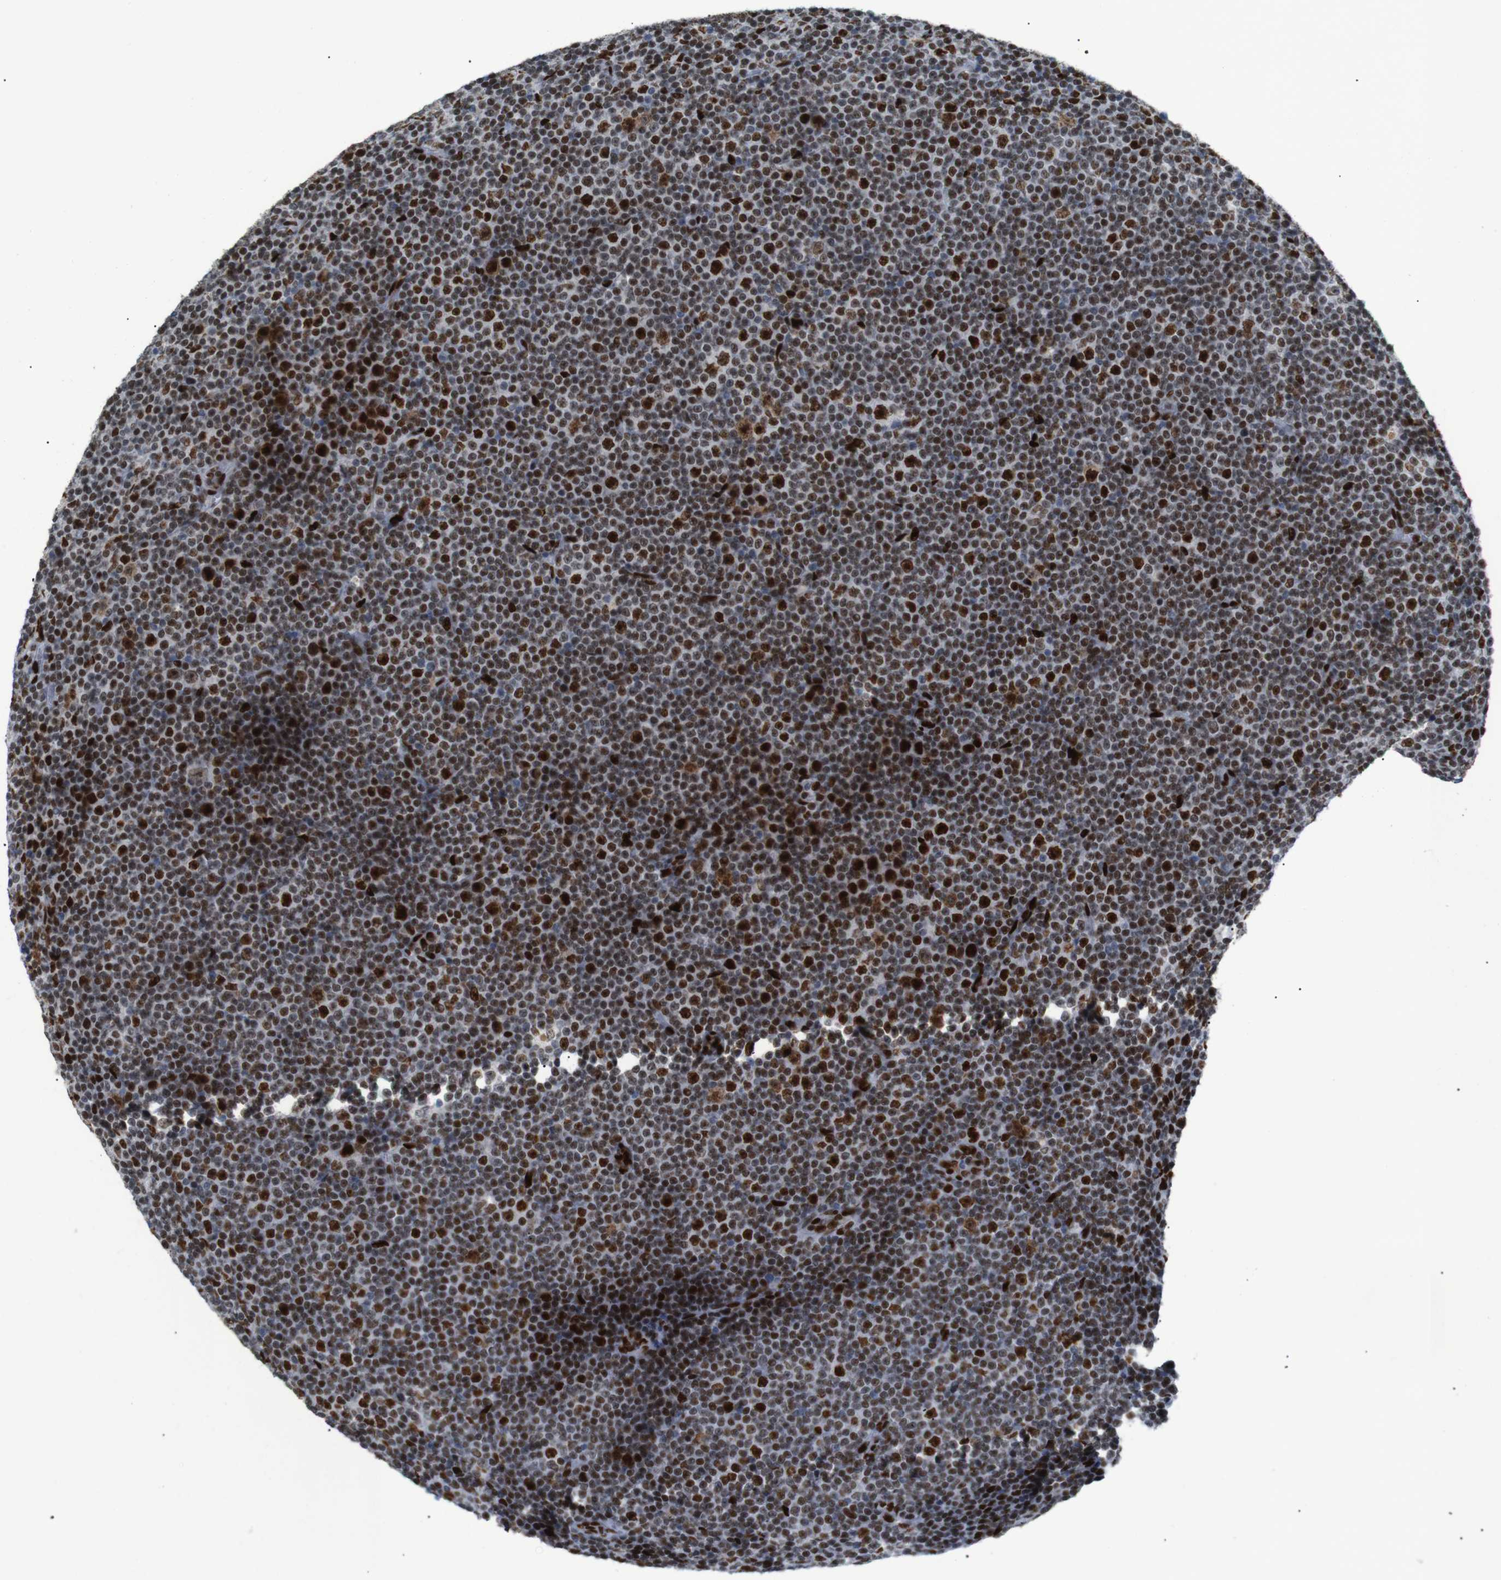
{"staining": {"intensity": "strong", "quantity": ">75%", "location": "nuclear"}, "tissue": "lymphoma", "cell_type": "Tumor cells", "image_type": "cancer", "snomed": [{"axis": "morphology", "description": "Malignant lymphoma, non-Hodgkin's type, Low grade"}, {"axis": "topography", "description": "Lymph node"}], "caption": "Immunohistochemistry (IHC) of human low-grade malignant lymphoma, non-Hodgkin's type shows high levels of strong nuclear staining in about >75% of tumor cells.", "gene": "RIOX2", "patient": {"sex": "female", "age": 67}}